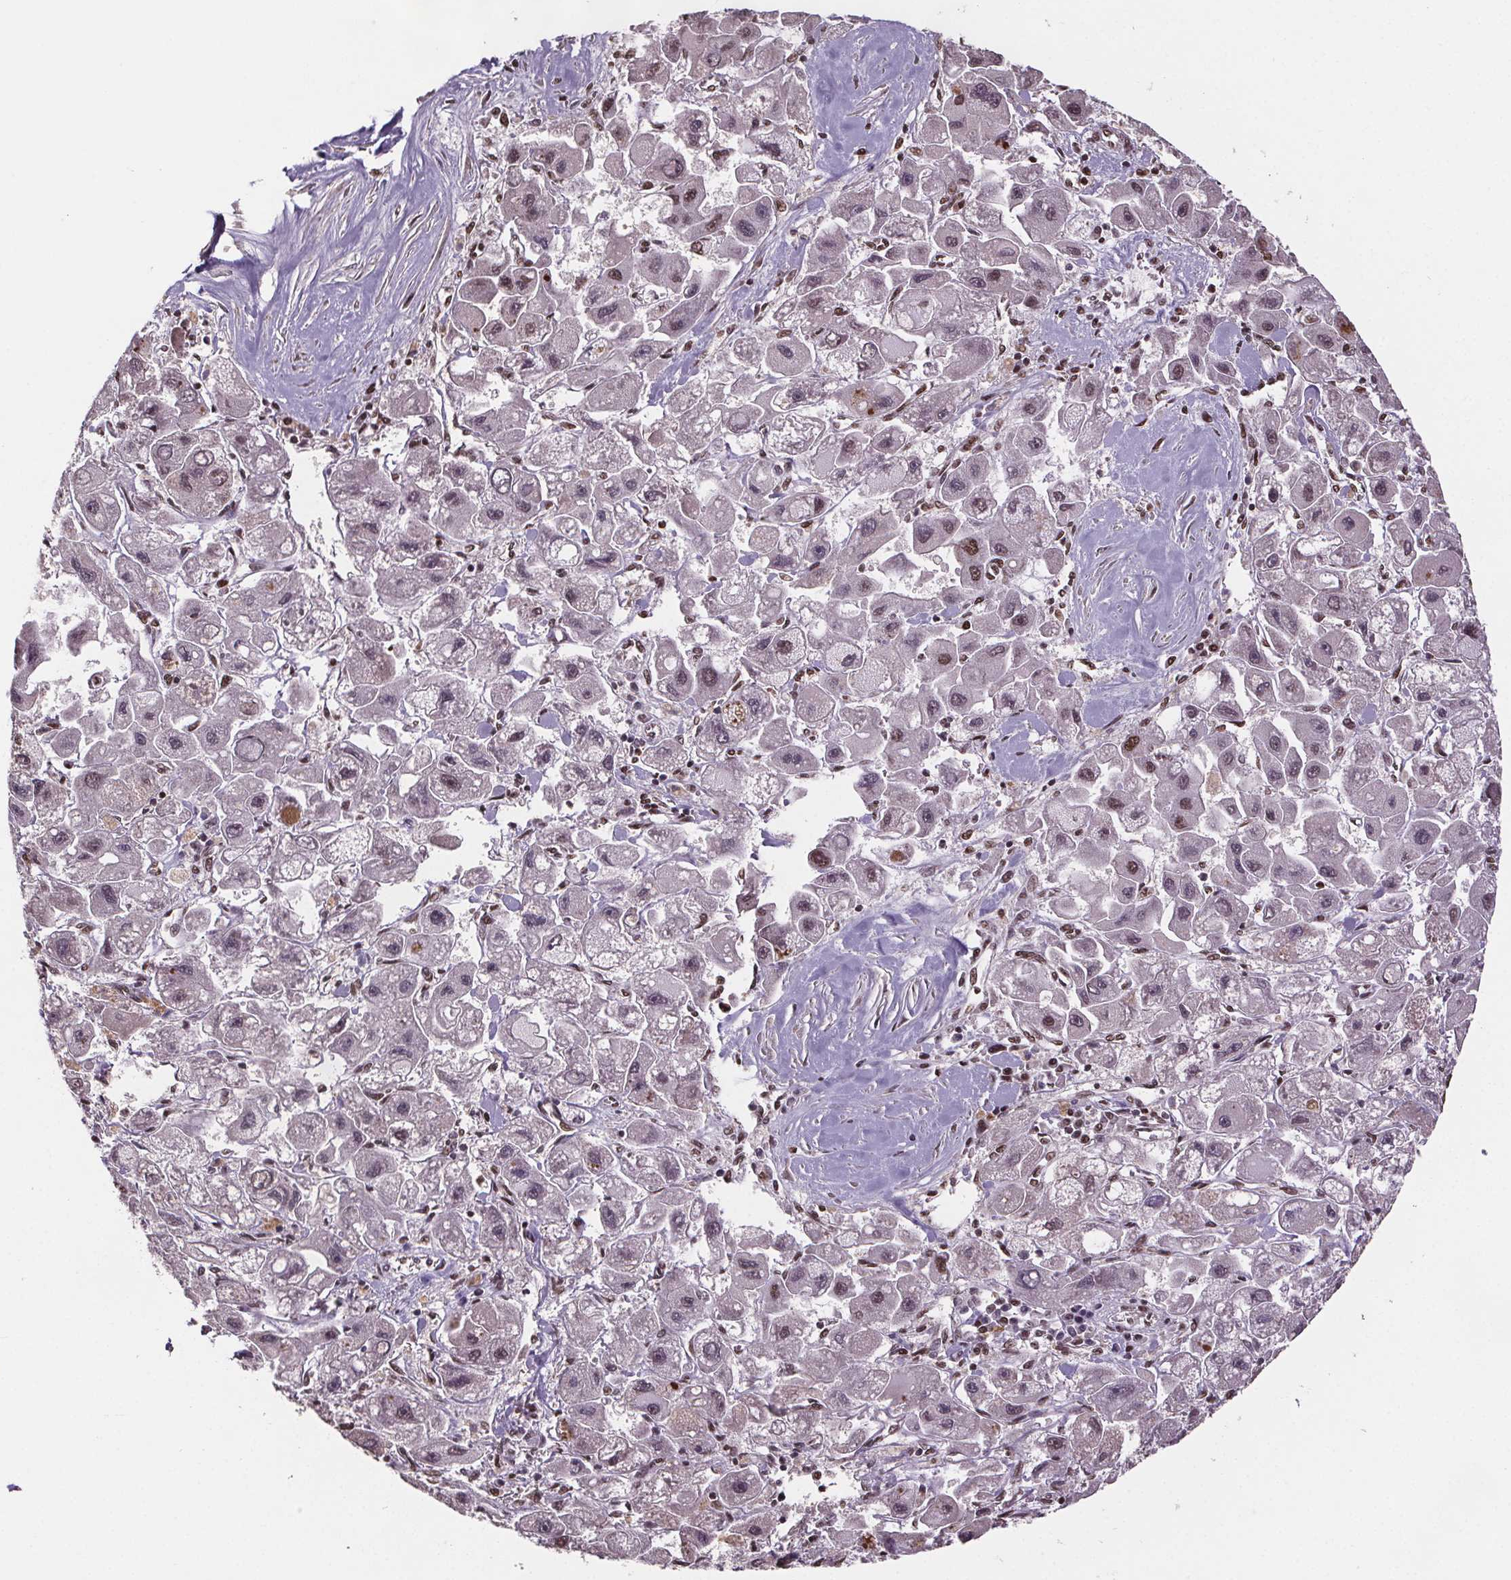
{"staining": {"intensity": "moderate", "quantity": "<25%", "location": "nuclear"}, "tissue": "liver cancer", "cell_type": "Tumor cells", "image_type": "cancer", "snomed": [{"axis": "morphology", "description": "Carcinoma, Hepatocellular, NOS"}, {"axis": "topography", "description": "Liver"}], "caption": "Protein staining exhibits moderate nuclear positivity in about <25% of tumor cells in liver cancer (hepatocellular carcinoma). The protein is stained brown, and the nuclei are stained in blue (DAB IHC with brightfield microscopy, high magnification).", "gene": "JARID2", "patient": {"sex": "male", "age": 24}}